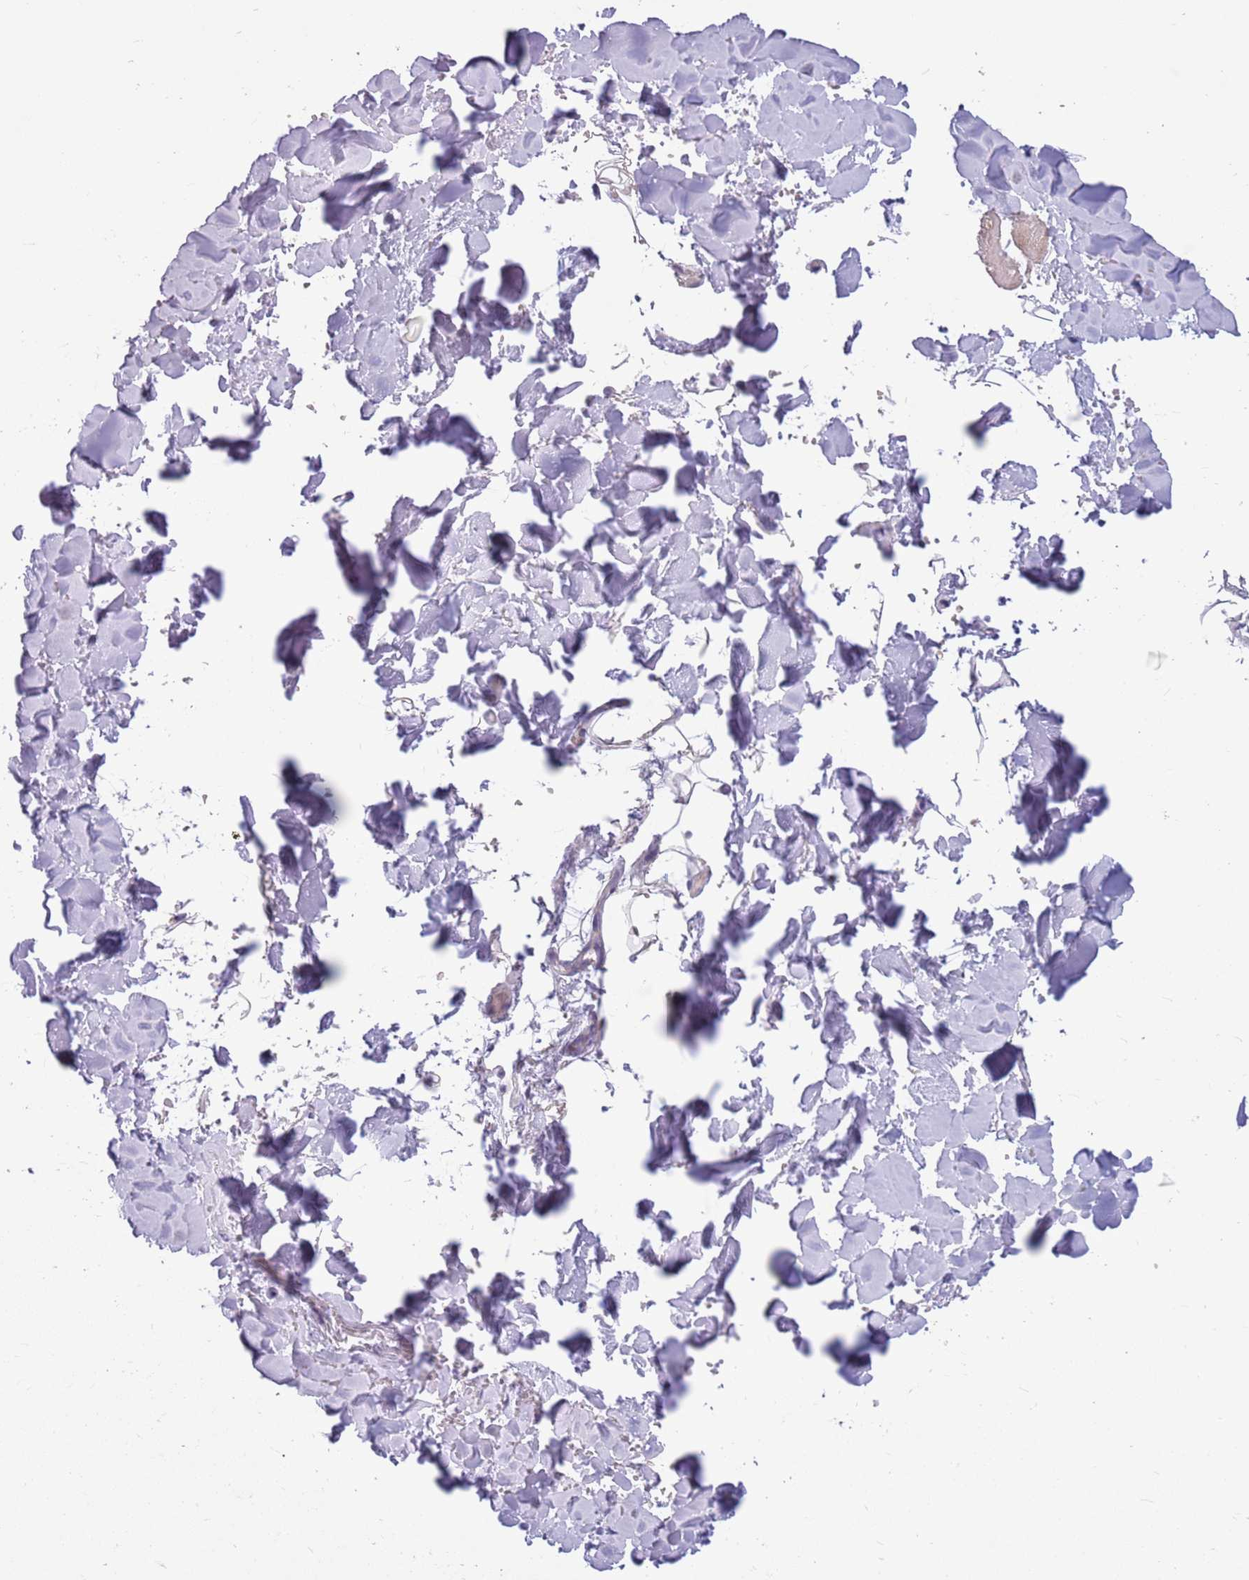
{"staining": {"intensity": "negative", "quantity": "none", "location": "none"}, "tissue": "adipose tissue", "cell_type": "Adipocytes", "image_type": "normal", "snomed": [{"axis": "morphology", "description": "Normal tissue, NOS"}, {"axis": "topography", "description": "Salivary gland"}, {"axis": "topography", "description": "Peripheral nerve tissue"}], "caption": "Immunohistochemistry (IHC) image of unremarkable adipose tissue: adipose tissue stained with DAB displays no significant protein staining in adipocytes.", "gene": "SNX6", "patient": {"sex": "male", "age": 38}}